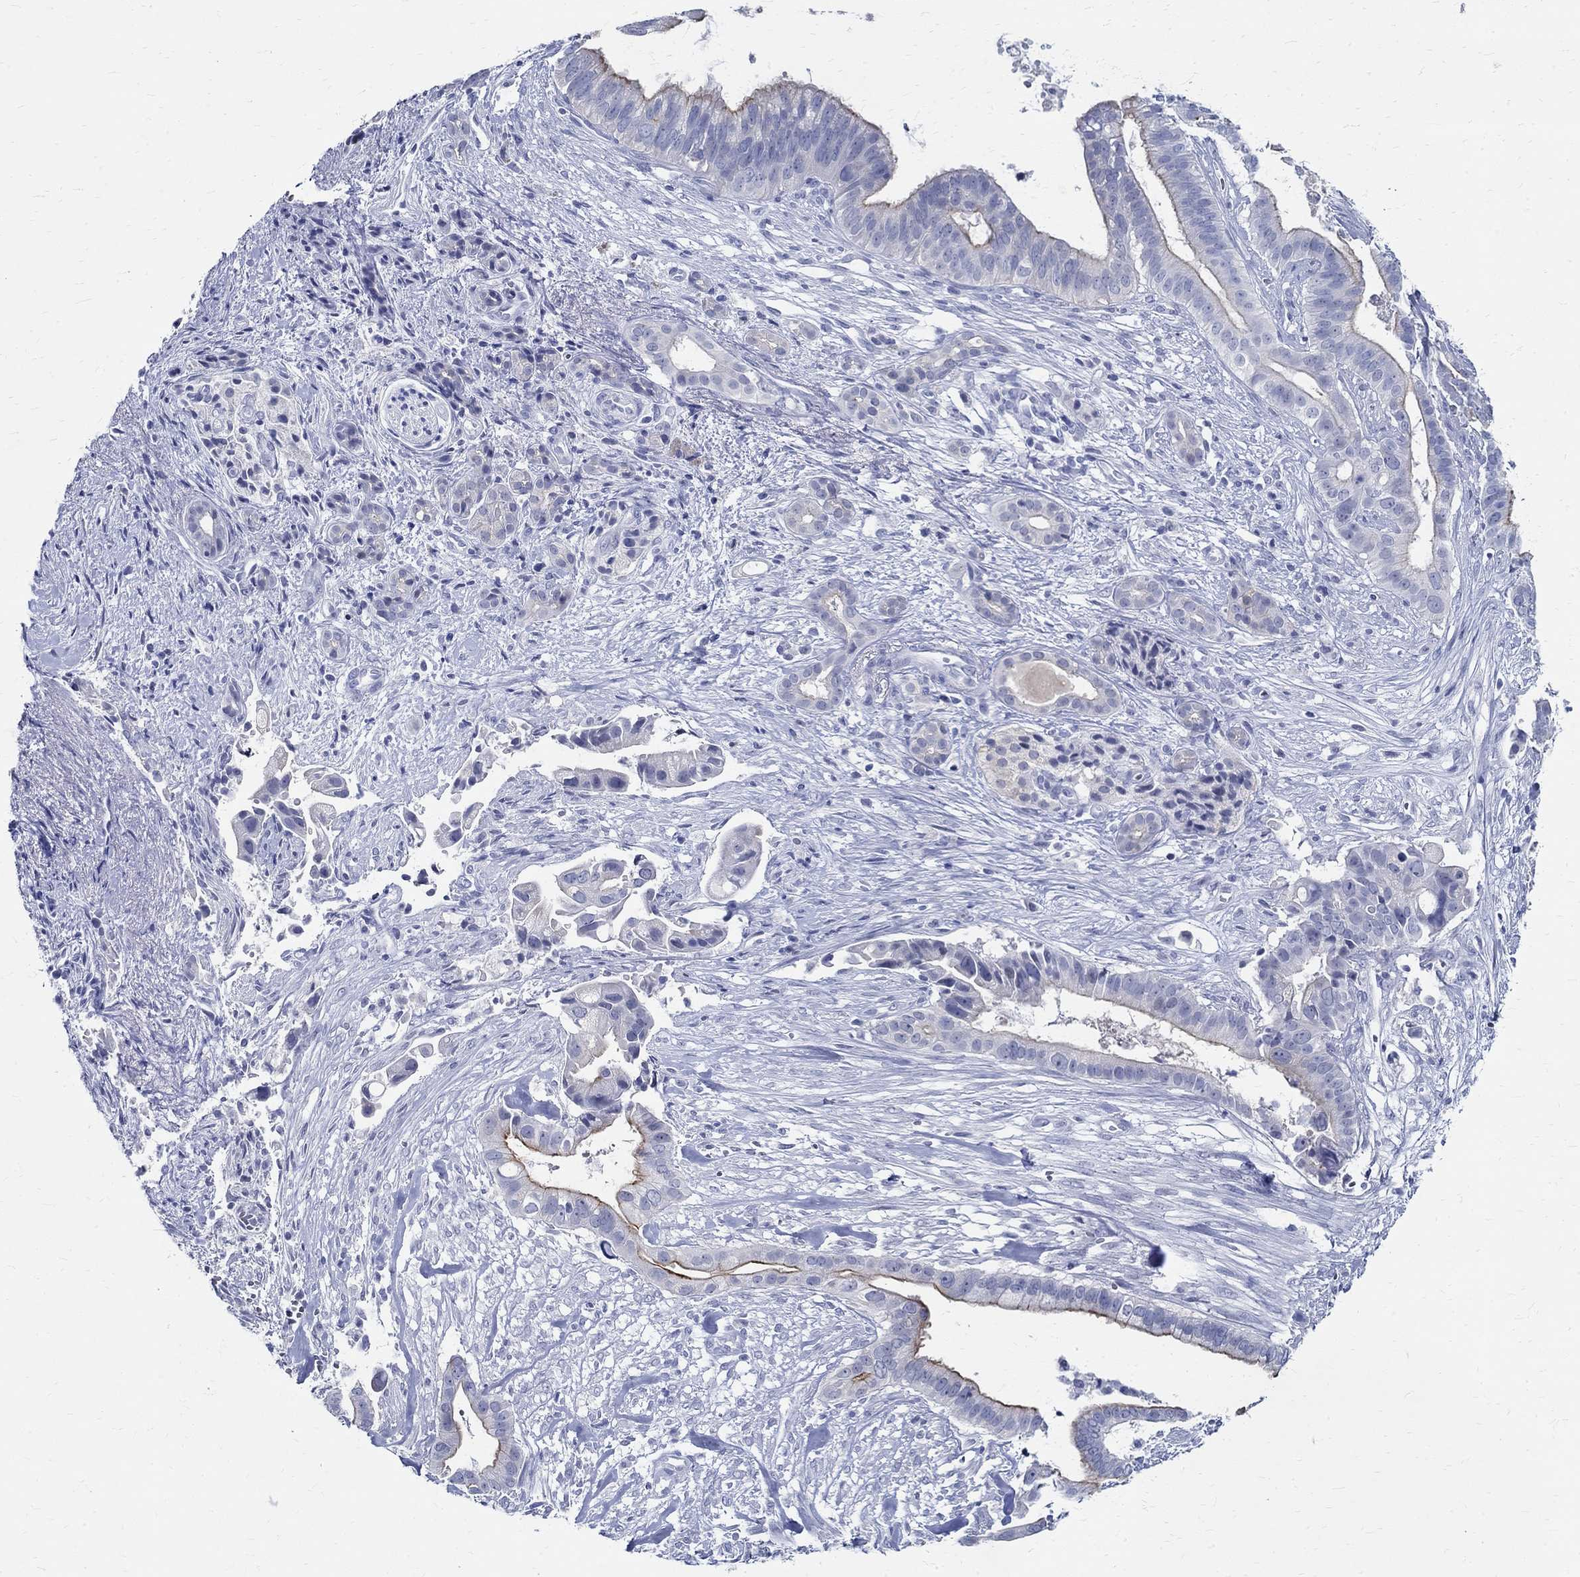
{"staining": {"intensity": "strong", "quantity": "<25%", "location": "cytoplasmic/membranous"}, "tissue": "pancreatic cancer", "cell_type": "Tumor cells", "image_type": "cancer", "snomed": [{"axis": "morphology", "description": "Adenocarcinoma, NOS"}, {"axis": "topography", "description": "Pancreas"}], "caption": "A medium amount of strong cytoplasmic/membranous staining is appreciated in approximately <25% of tumor cells in pancreatic cancer tissue. (Brightfield microscopy of DAB IHC at high magnification).", "gene": "BSPRY", "patient": {"sex": "male", "age": 61}}